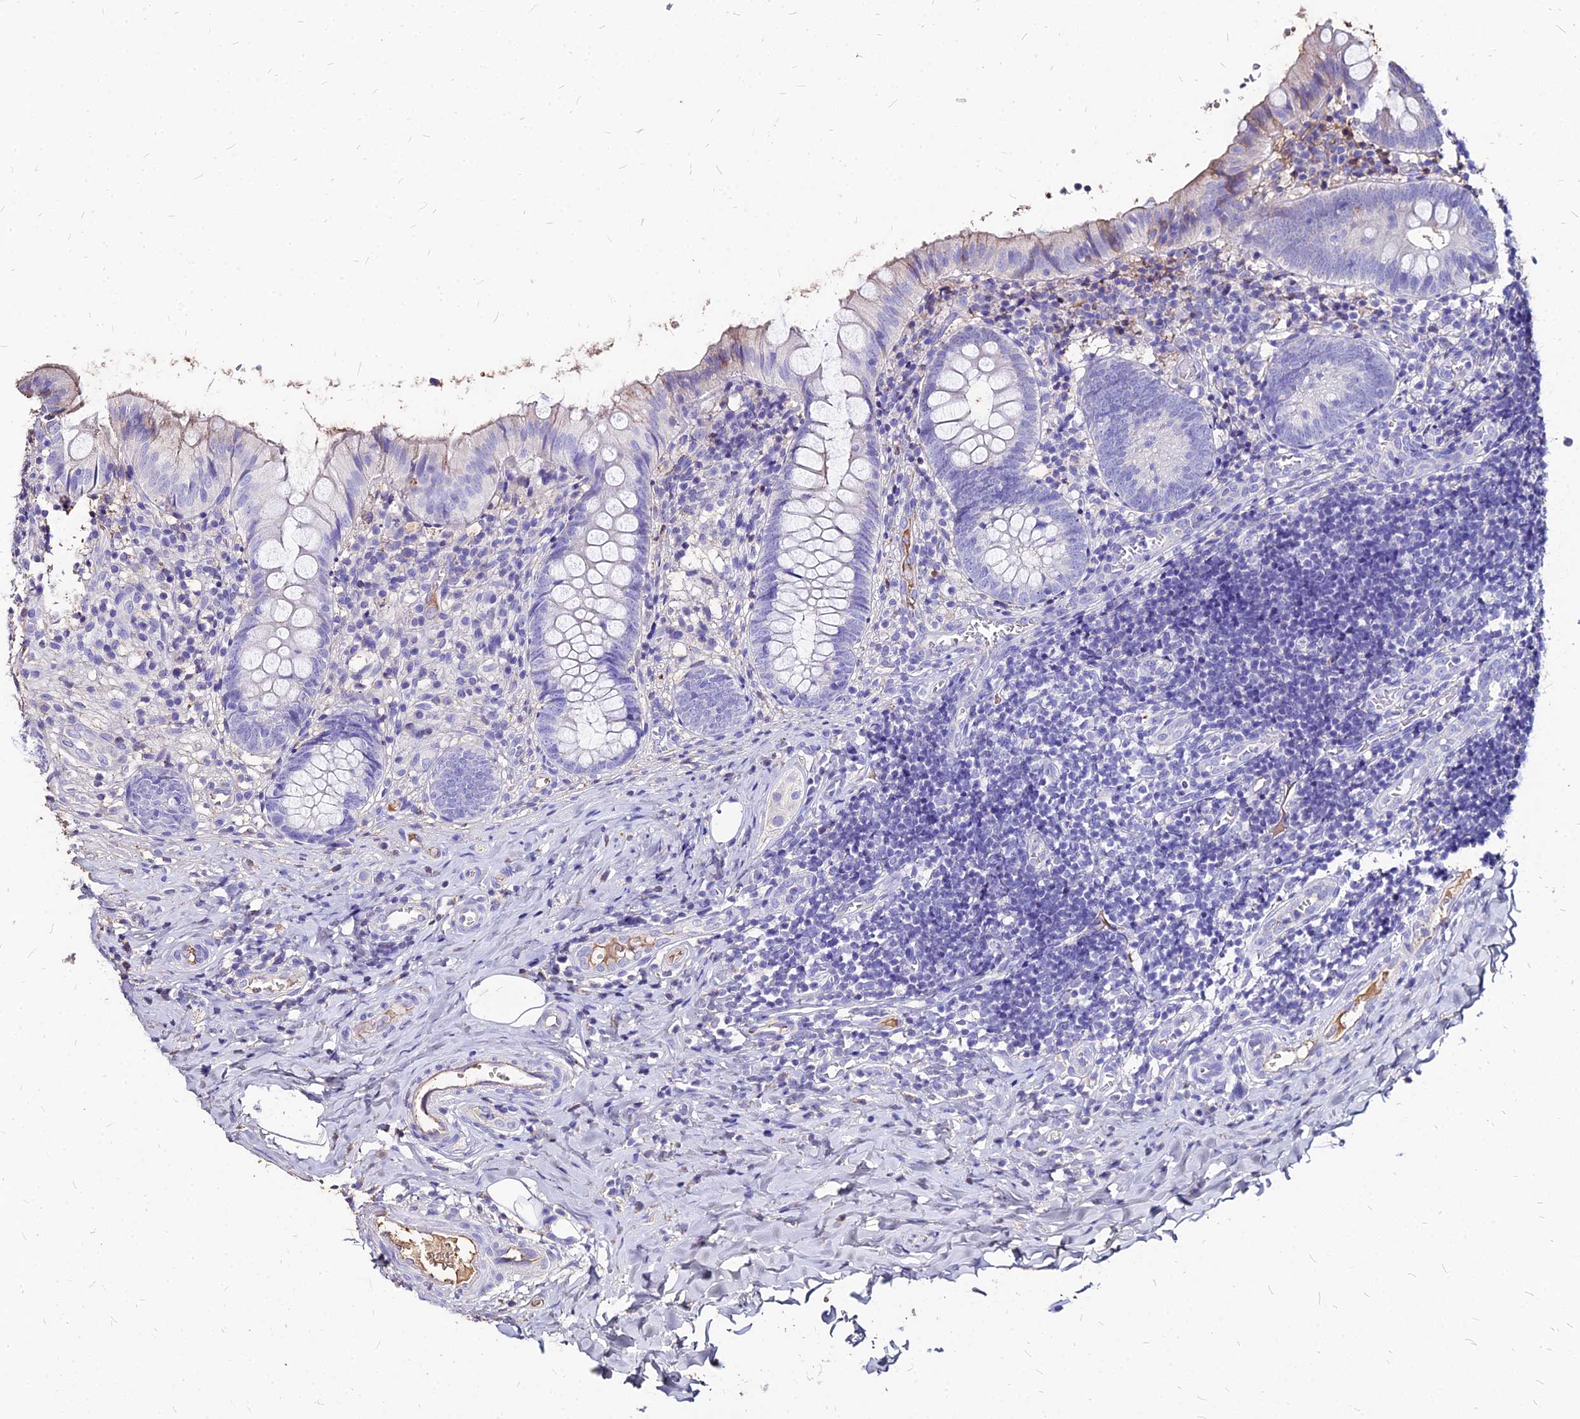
{"staining": {"intensity": "negative", "quantity": "none", "location": "none"}, "tissue": "appendix", "cell_type": "Glandular cells", "image_type": "normal", "snomed": [{"axis": "morphology", "description": "Normal tissue, NOS"}, {"axis": "topography", "description": "Appendix"}], "caption": "DAB (3,3'-diaminobenzidine) immunohistochemical staining of normal human appendix demonstrates no significant expression in glandular cells. (Brightfield microscopy of DAB immunohistochemistry (IHC) at high magnification).", "gene": "NME5", "patient": {"sex": "male", "age": 8}}